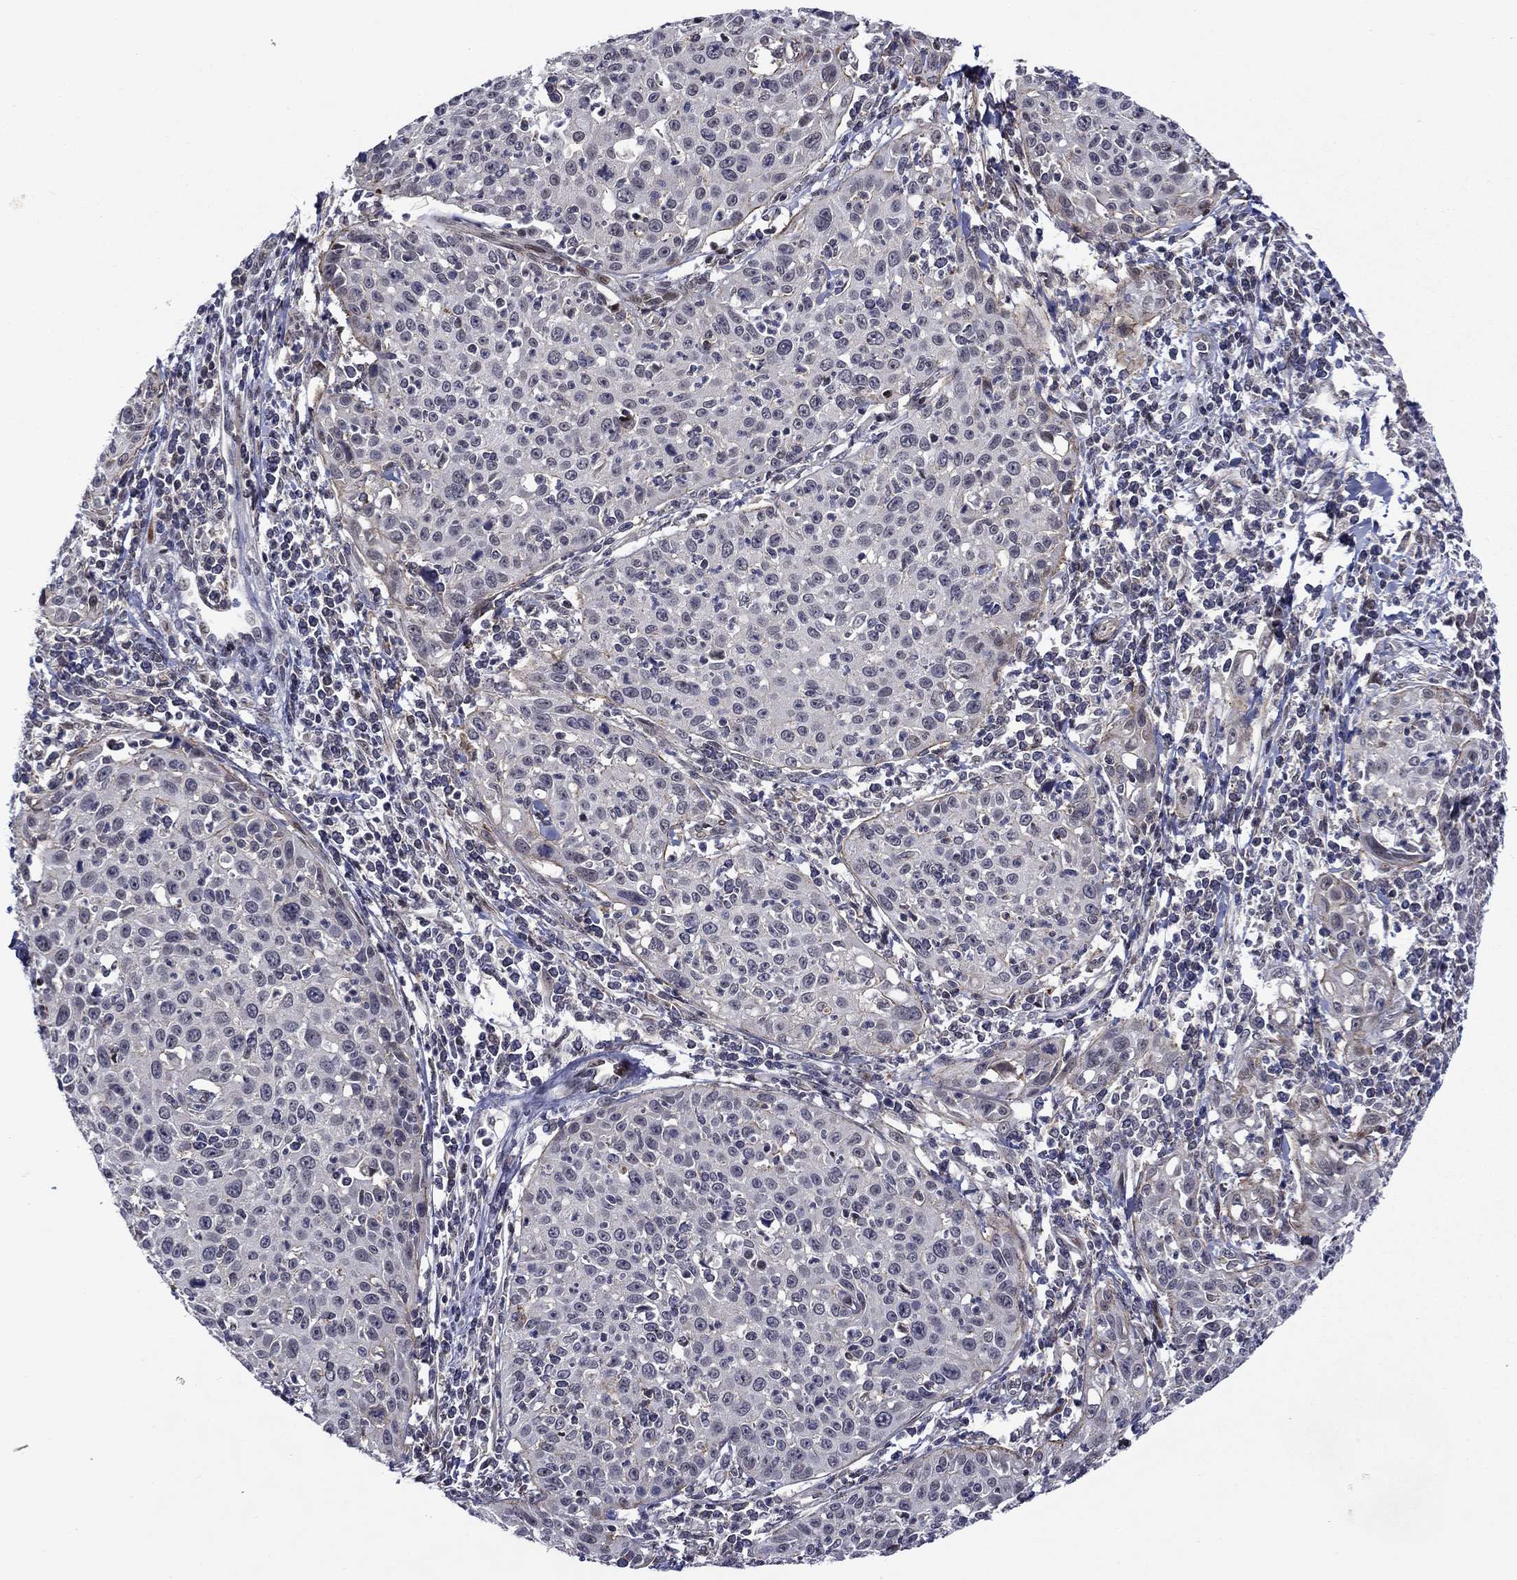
{"staining": {"intensity": "negative", "quantity": "none", "location": "none"}, "tissue": "cervical cancer", "cell_type": "Tumor cells", "image_type": "cancer", "snomed": [{"axis": "morphology", "description": "Squamous cell carcinoma, NOS"}, {"axis": "topography", "description": "Cervix"}], "caption": "There is no significant positivity in tumor cells of squamous cell carcinoma (cervical).", "gene": "B3GAT1", "patient": {"sex": "female", "age": 26}}